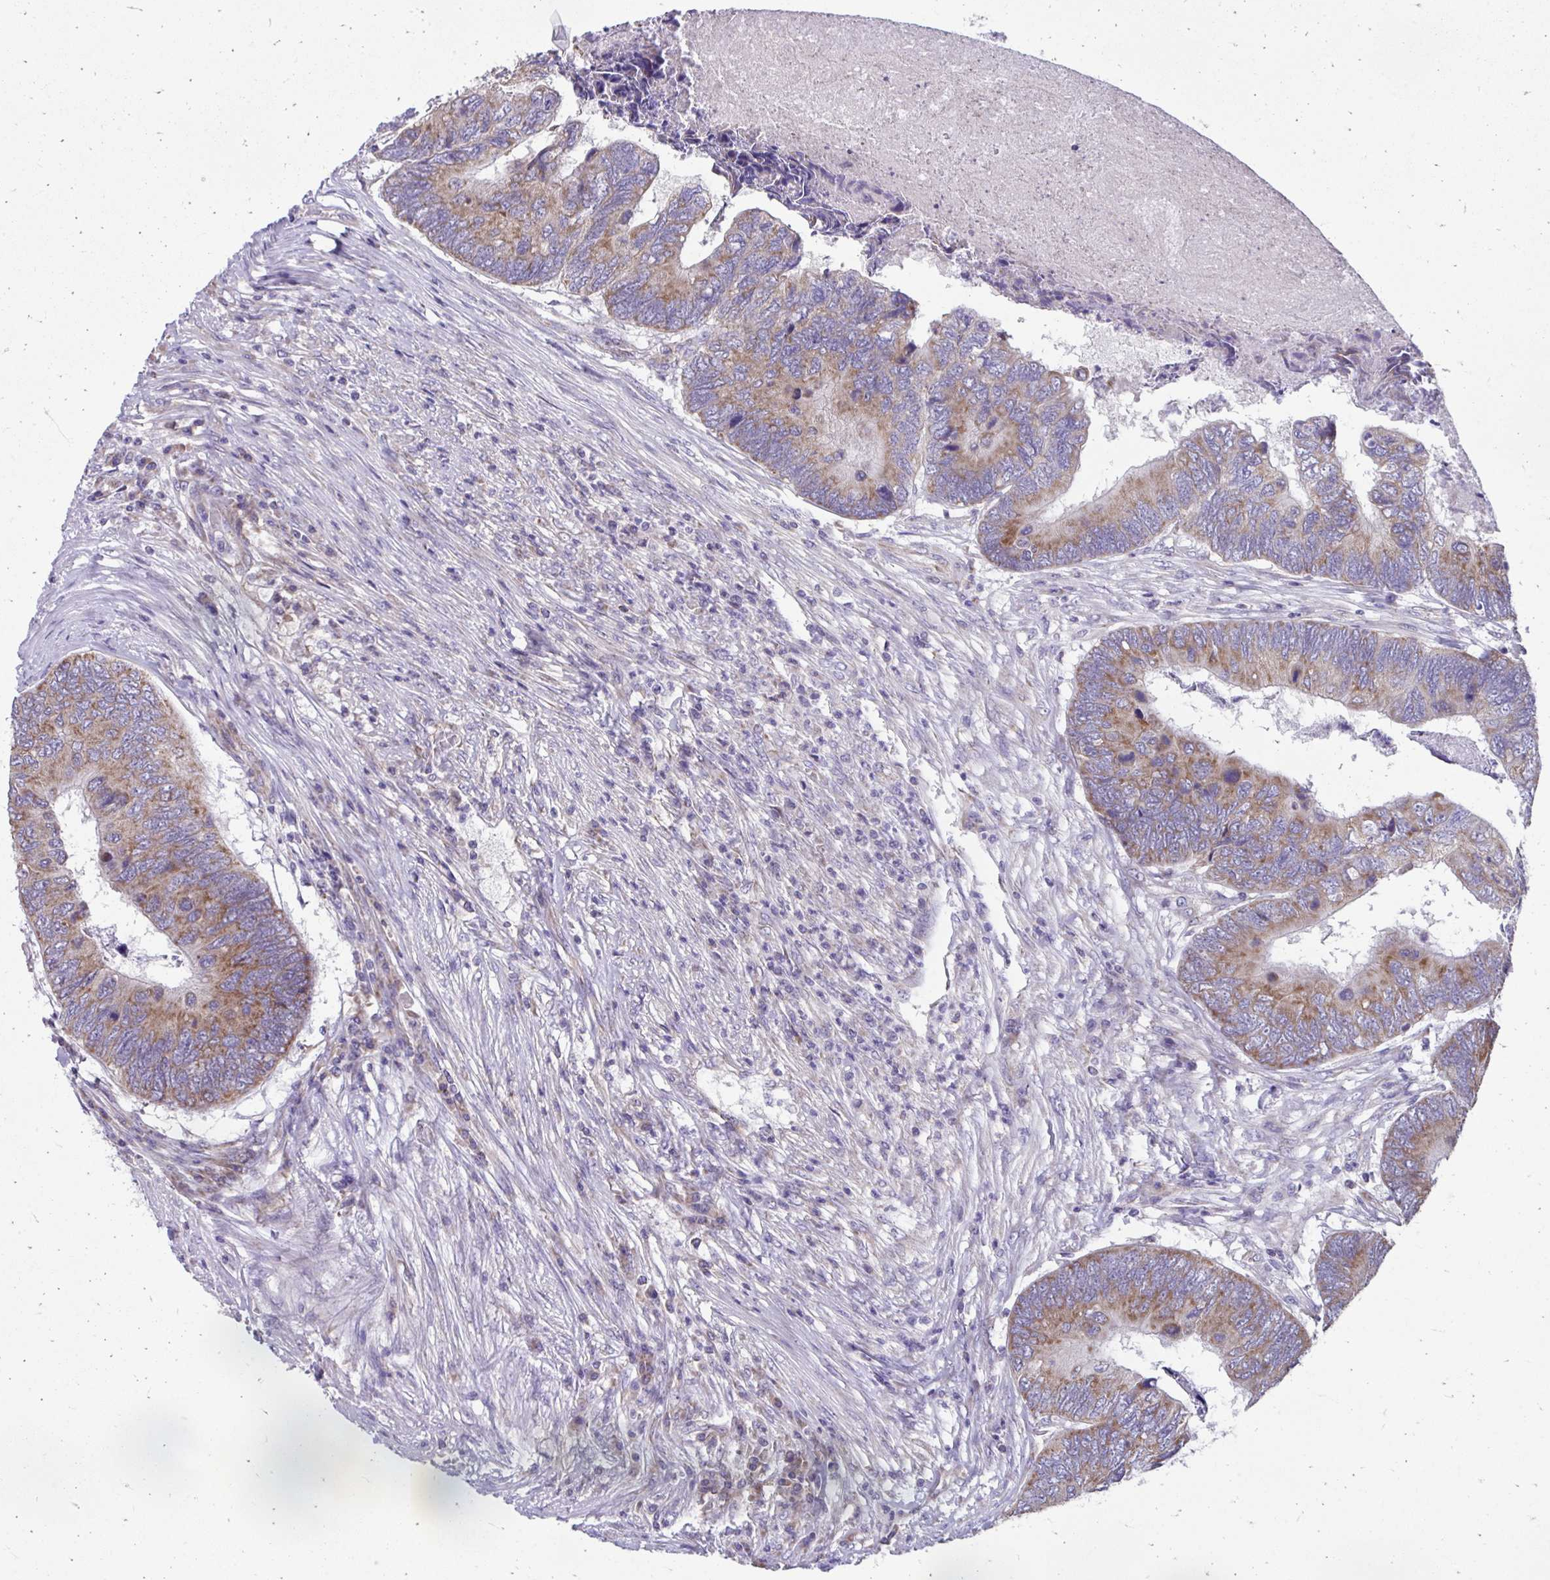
{"staining": {"intensity": "weak", "quantity": "25%-75%", "location": "cytoplasmic/membranous"}, "tissue": "colorectal cancer", "cell_type": "Tumor cells", "image_type": "cancer", "snomed": [{"axis": "morphology", "description": "Adenocarcinoma, NOS"}, {"axis": "topography", "description": "Colon"}], "caption": "Brown immunohistochemical staining in human colorectal cancer exhibits weak cytoplasmic/membranous expression in approximately 25%-75% of tumor cells.", "gene": "LINGO4", "patient": {"sex": "female", "age": 67}}